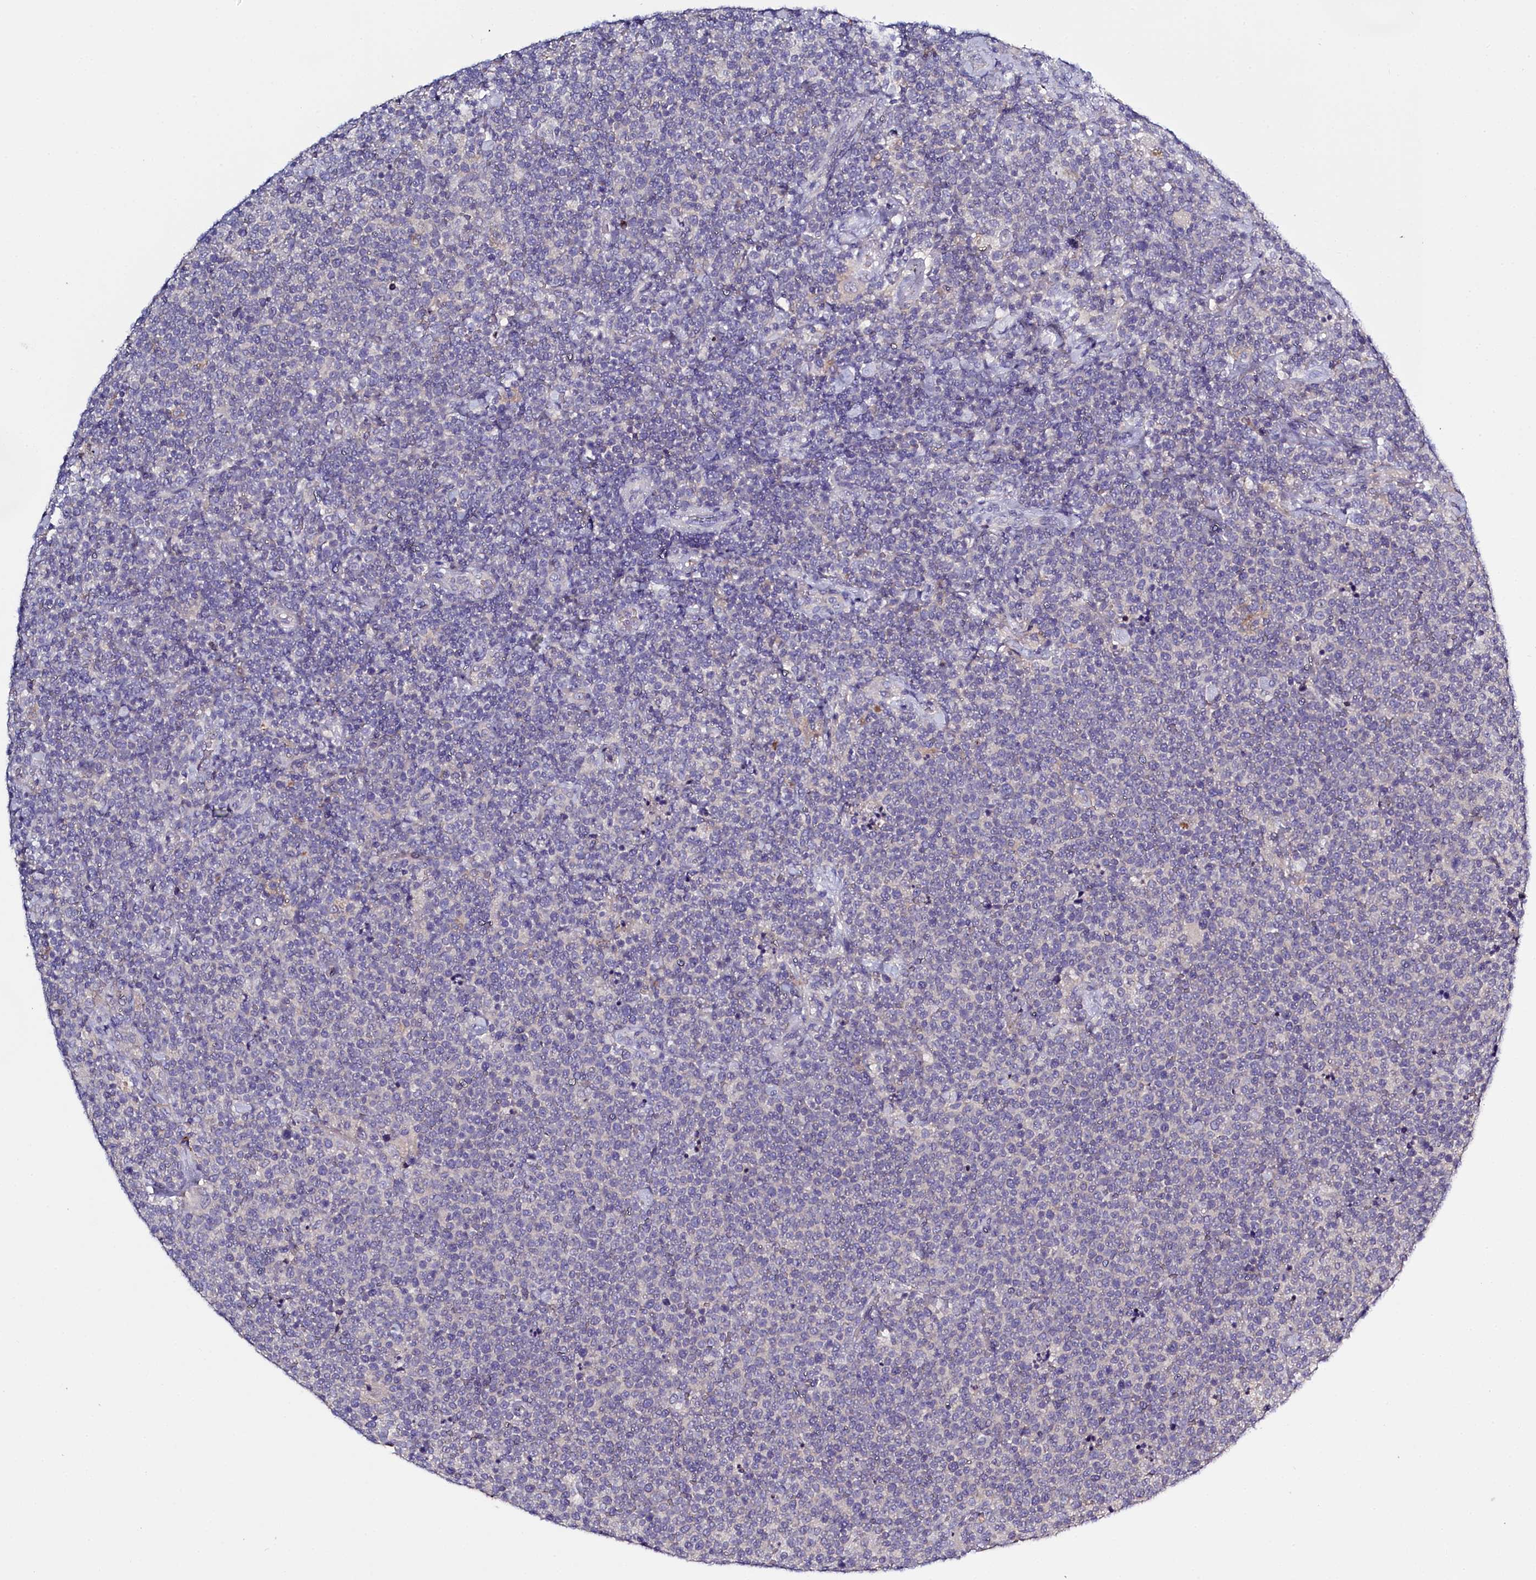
{"staining": {"intensity": "negative", "quantity": "none", "location": "none"}, "tissue": "lymphoma", "cell_type": "Tumor cells", "image_type": "cancer", "snomed": [{"axis": "morphology", "description": "Malignant lymphoma, non-Hodgkin's type, High grade"}, {"axis": "topography", "description": "Lymph node"}], "caption": "Lymphoma was stained to show a protein in brown. There is no significant positivity in tumor cells. (DAB IHC, high magnification).", "gene": "PDE6D", "patient": {"sex": "male", "age": 61}}